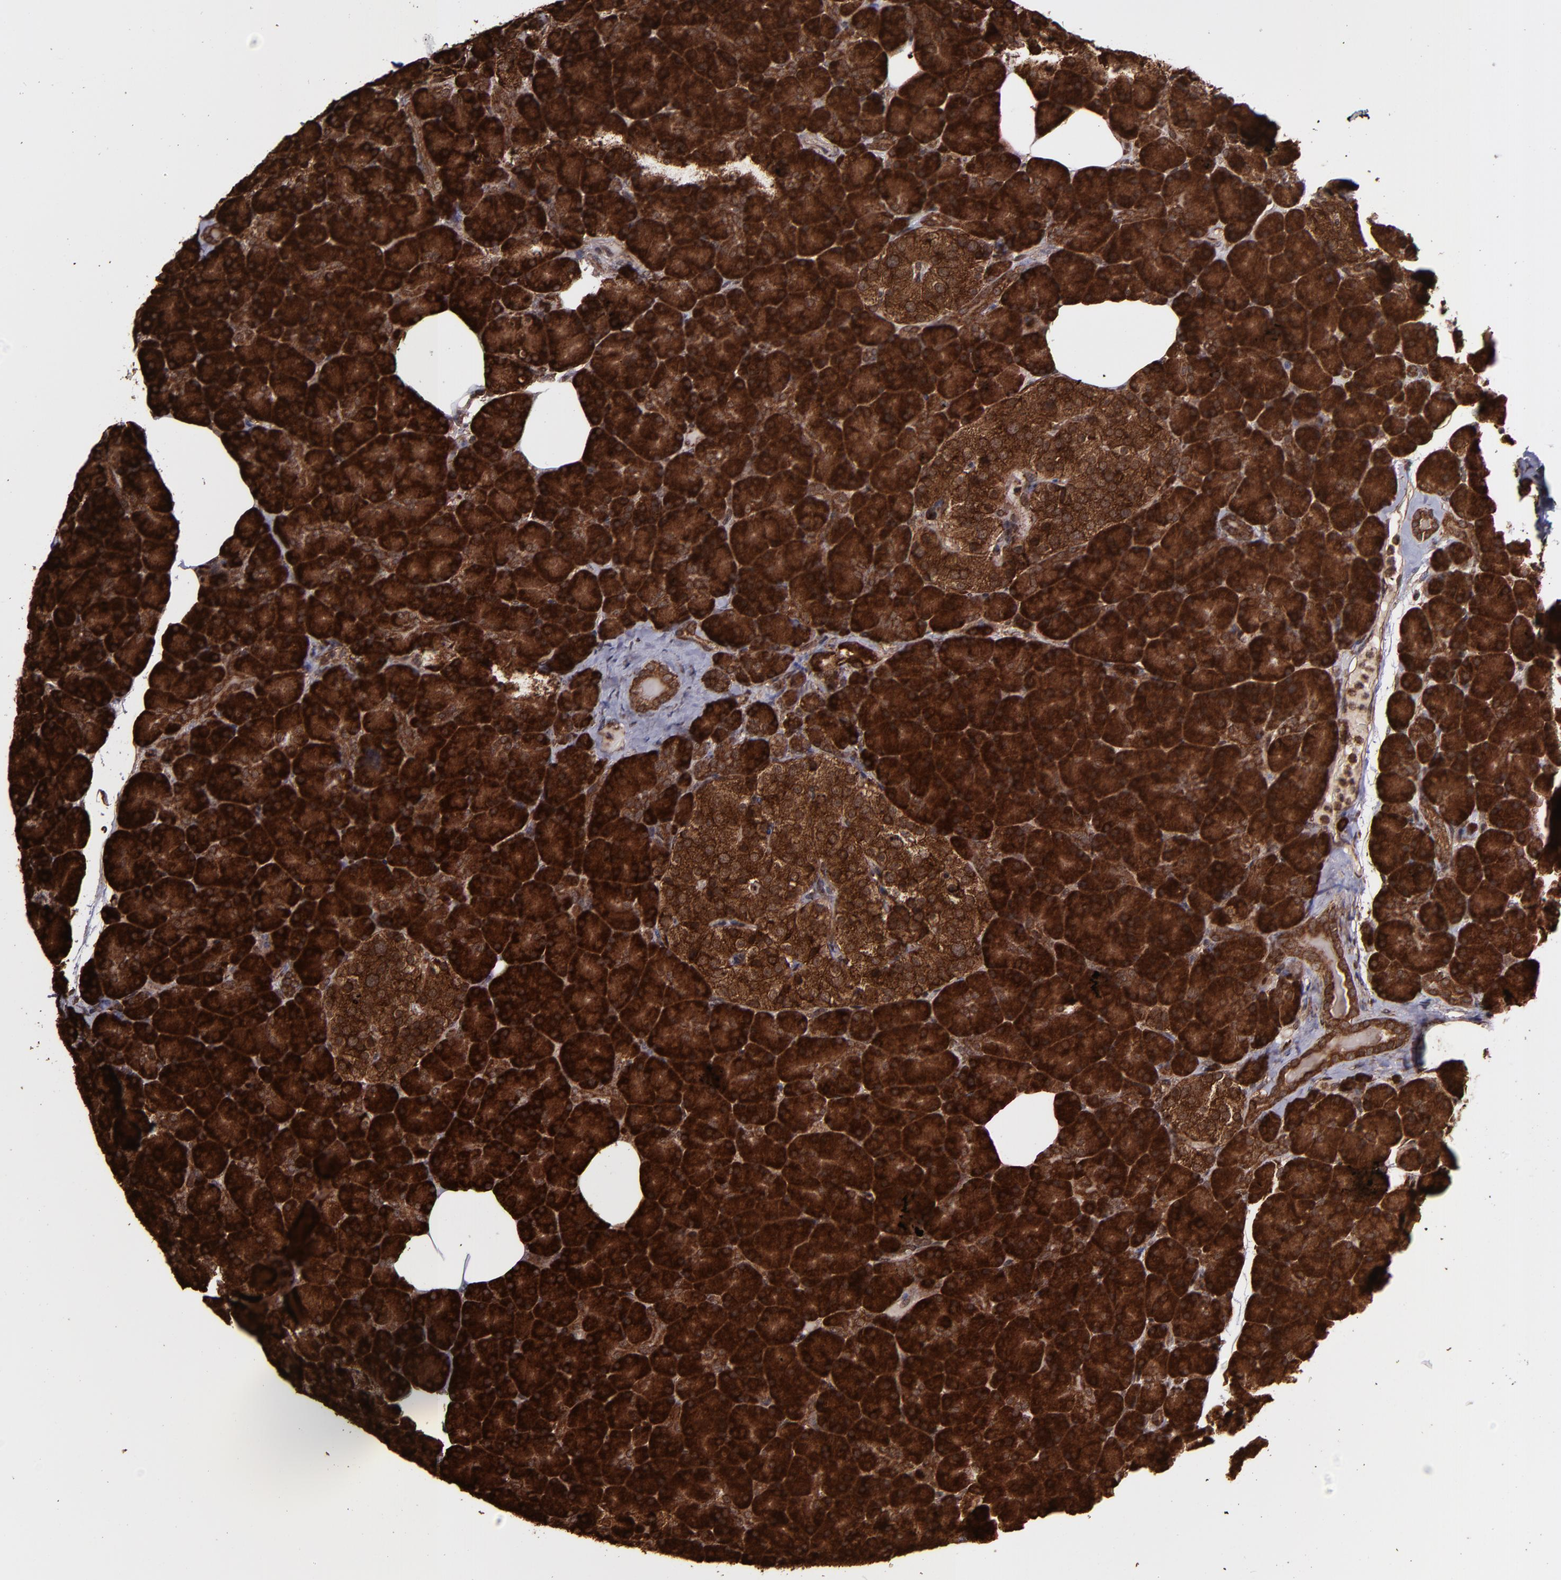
{"staining": {"intensity": "strong", "quantity": ">75%", "location": "cytoplasmic/membranous,nuclear"}, "tissue": "pancreas", "cell_type": "Exocrine glandular cells", "image_type": "normal", "snomed": [{"axis": "morphology", "description": "Normal tissue, NOS"}, {"axis": "topography", "description": "Pancreas"}], "caption": "IHC of normal human pancreas exhibits high levels of strong cytoplasmic/membranous,nuclear staining in approximately >75% of exocrine glandular cells. Using DAB (3,3'-diaminobenzidine) (brown) and hematoxylin (blue) stains, captured at high magnification using brightfield microscopy.", "gene": "EIF4ENIF1", "patient": {"sex": "female", "age": 43}}